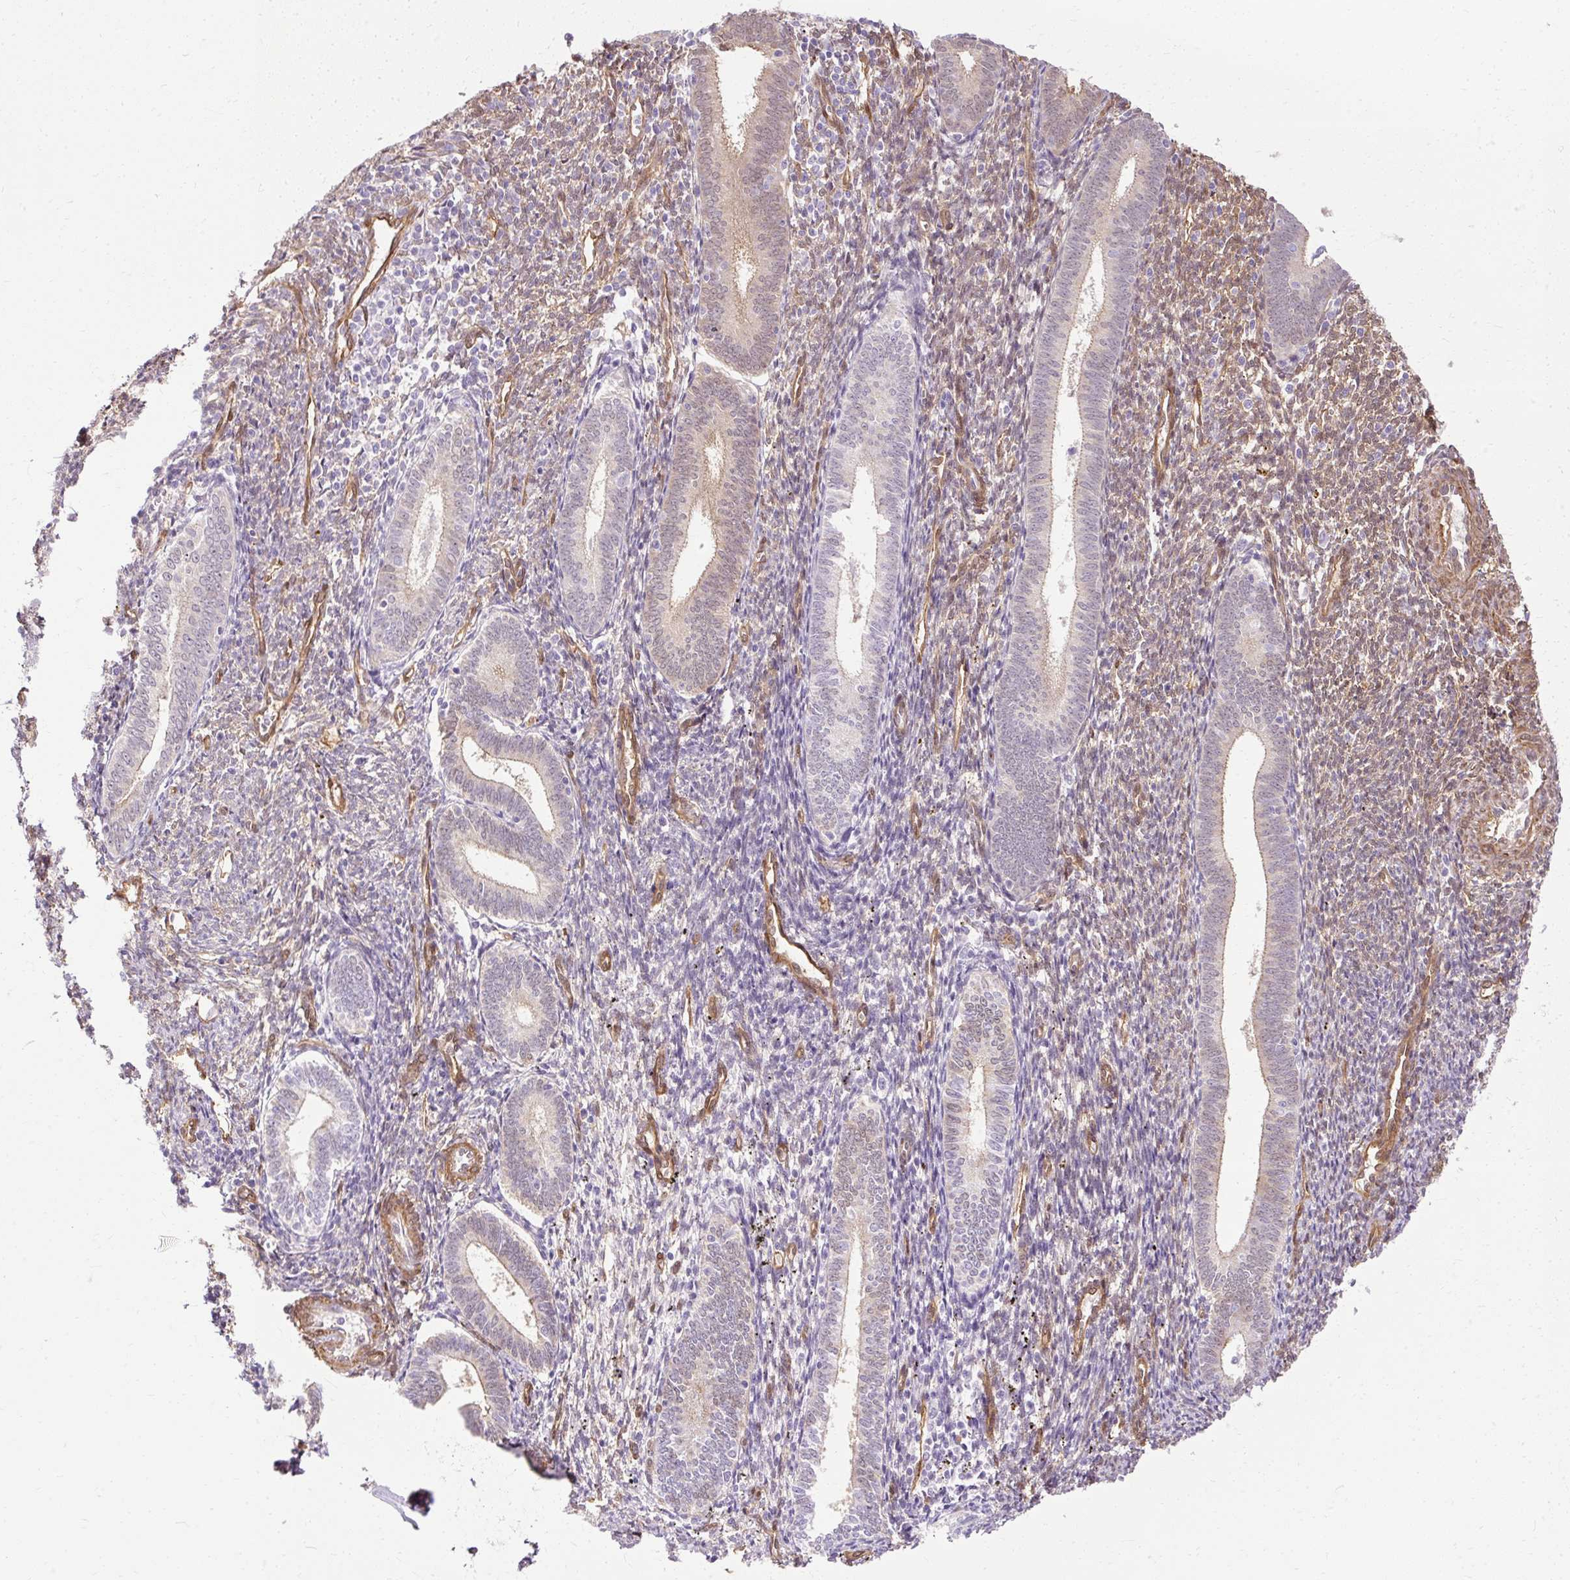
{"staining": {"intensity": "moderate", "quantity": "25%-75%", "location": "cytoplasmic/membranous"}, "tissue": "endometrium", "cell_type": "Cells in endometrial stroma", "image_type": "normal", "snomed": [{"axis": "morphology", "description": "Normal tissue, NOS"}, {"axis": "topography", "description": "Endometrium"}], "caption": "IHC photomicrograph of unremarkable endometrium stained for a protein (brown), which displays medium levels of moderate cytoplasmic/membranous positivity in about 25%-75% of cells in endometrial stroma.", "gene": "CNN3", "patient": {"sex": "female", "age": 41}}